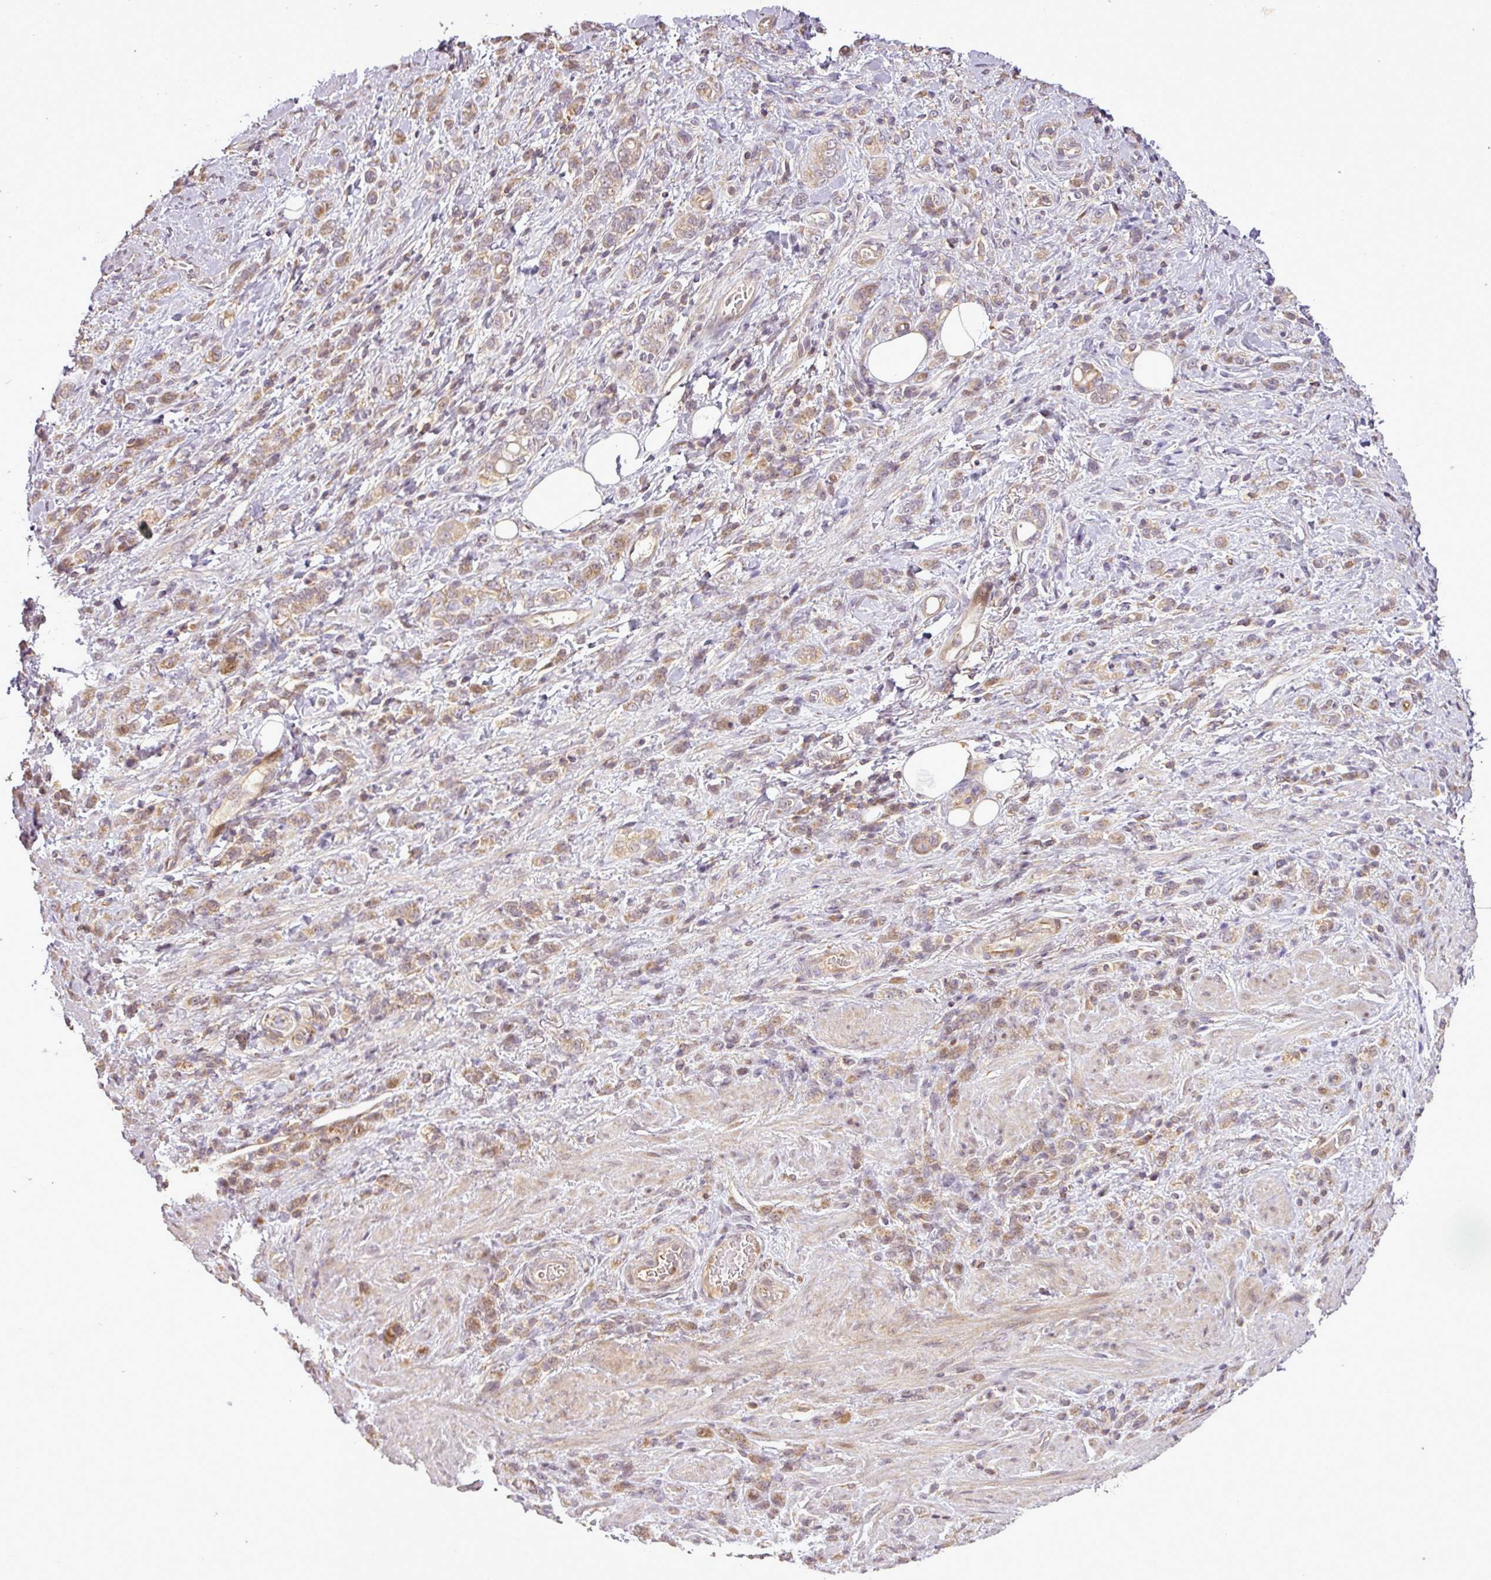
{"staining": {"intensity": "weak", "quantity": ">75%", "location": "cytoplasmic/membranous"}, "tissue": "stomach cancer", "cell_type": "Tumor cells", "image_type": "cancer", "snomed": [{"axis": "morphology", "description": "Adenocarcinoma, NOS"}, {"axis": "topography", "description": "Stomach"}], "caption": "Weak cytoplasmic/membranous expression for a protein is present in about >75% of tumor cells of stomach adenocarcinoma using IHC.", "gene": "FAIM", "patient": {"sex": "male", "age": 77}}